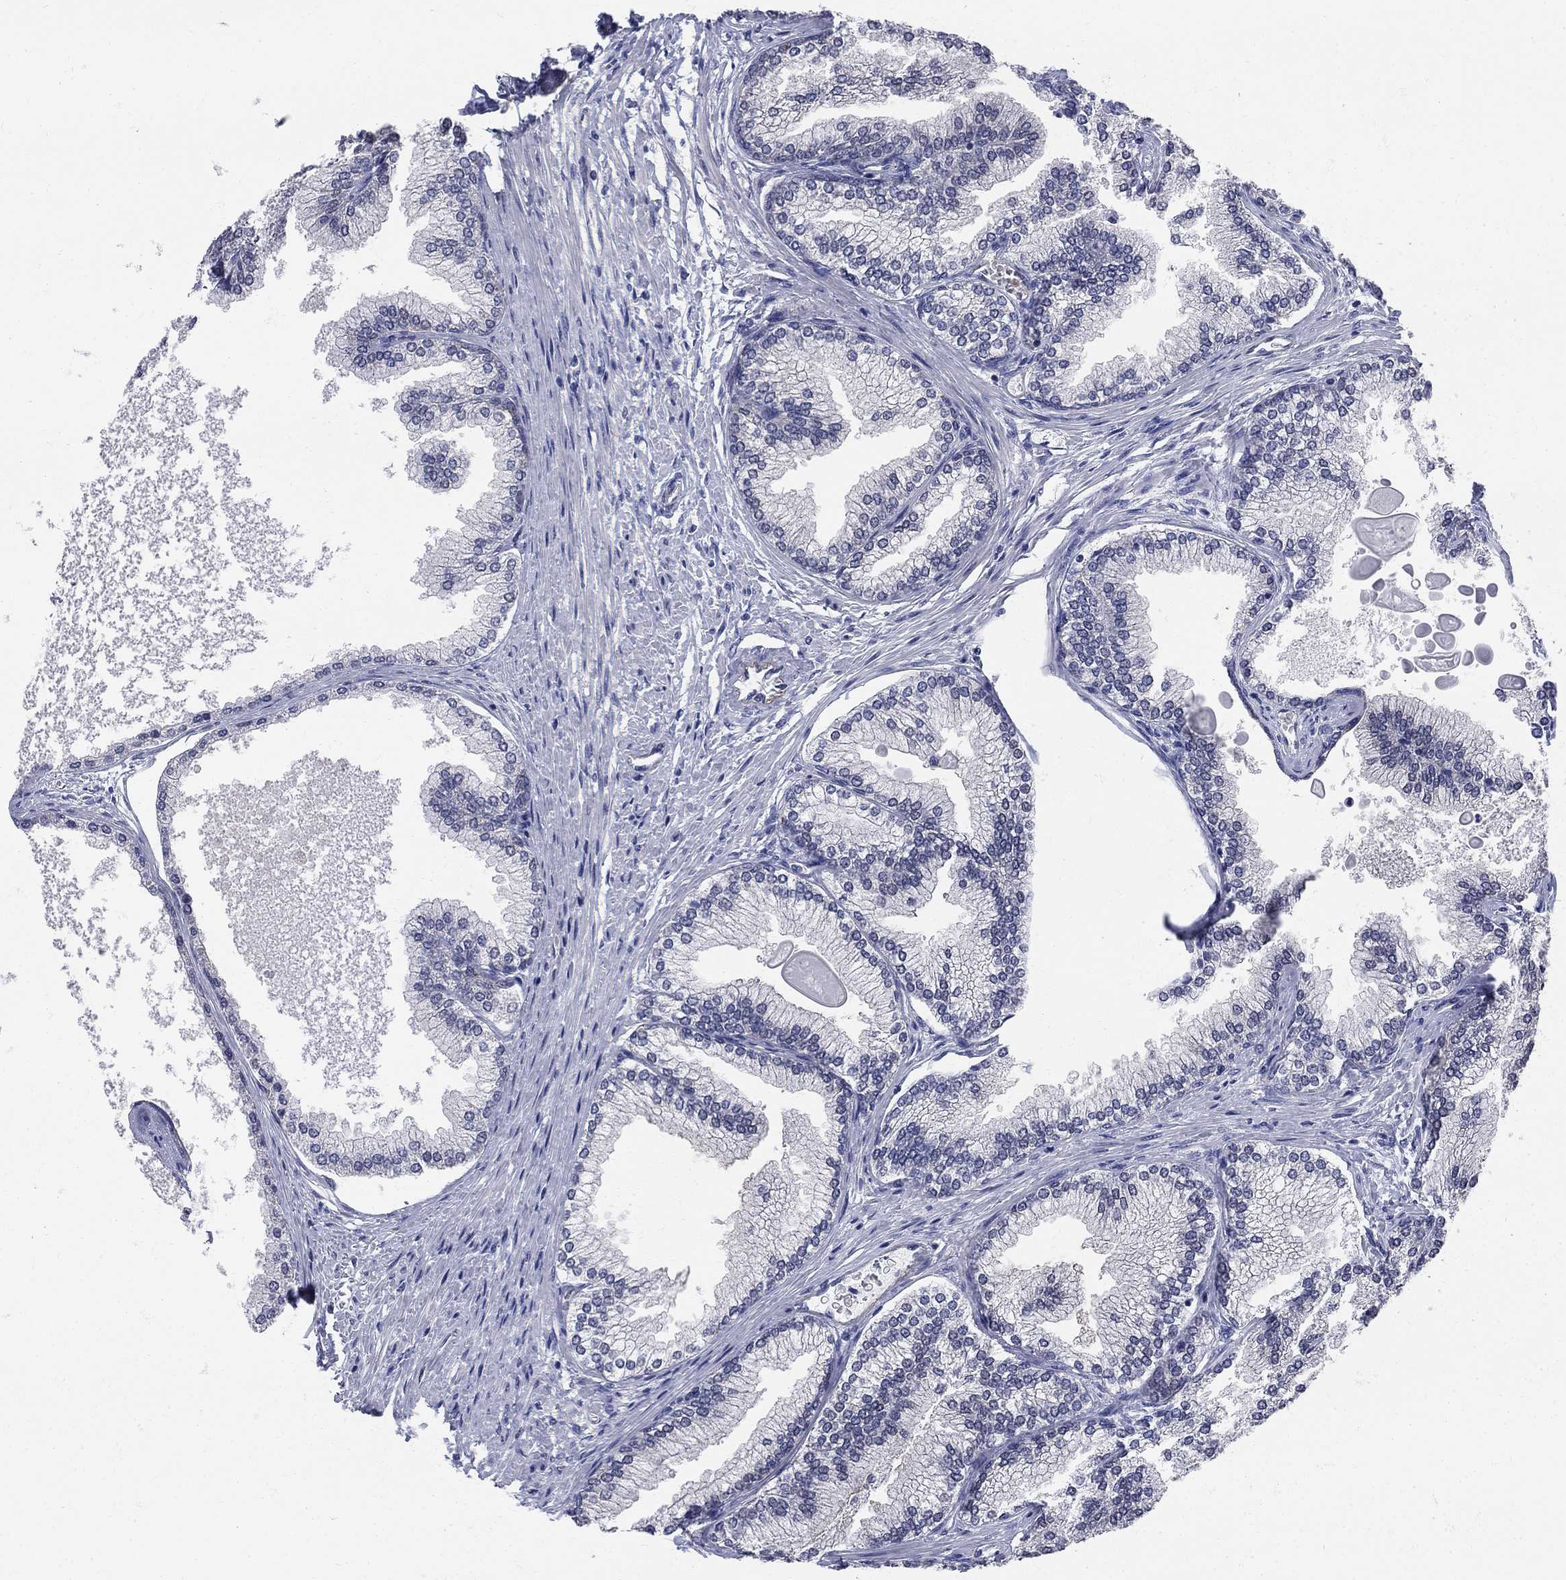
{"staining": {"intensity": "moderate", "quantity": ">75%", "location": "cytoplasmic/membranous"}, "tissue": "prostate", "cell_type": "Glandular cells", "image_type": "normal", "snomed": [{"axis": "morphology", "description": "Normal tissue, NOS"}, {"axis": "topography", "description": "Prostate"}], "caption": "DAB immunohistochemical staining of normal human prostate demonstrates moderate cytoplasmic/membranous protein expression in about >75% of glandular cells. (DAB (3,3'-diaminobenzidine) IHC with brightfield microscopy, high magnification).", "gene": "SEPTIN8", "patient": {"sex": "male", "age": 72}}